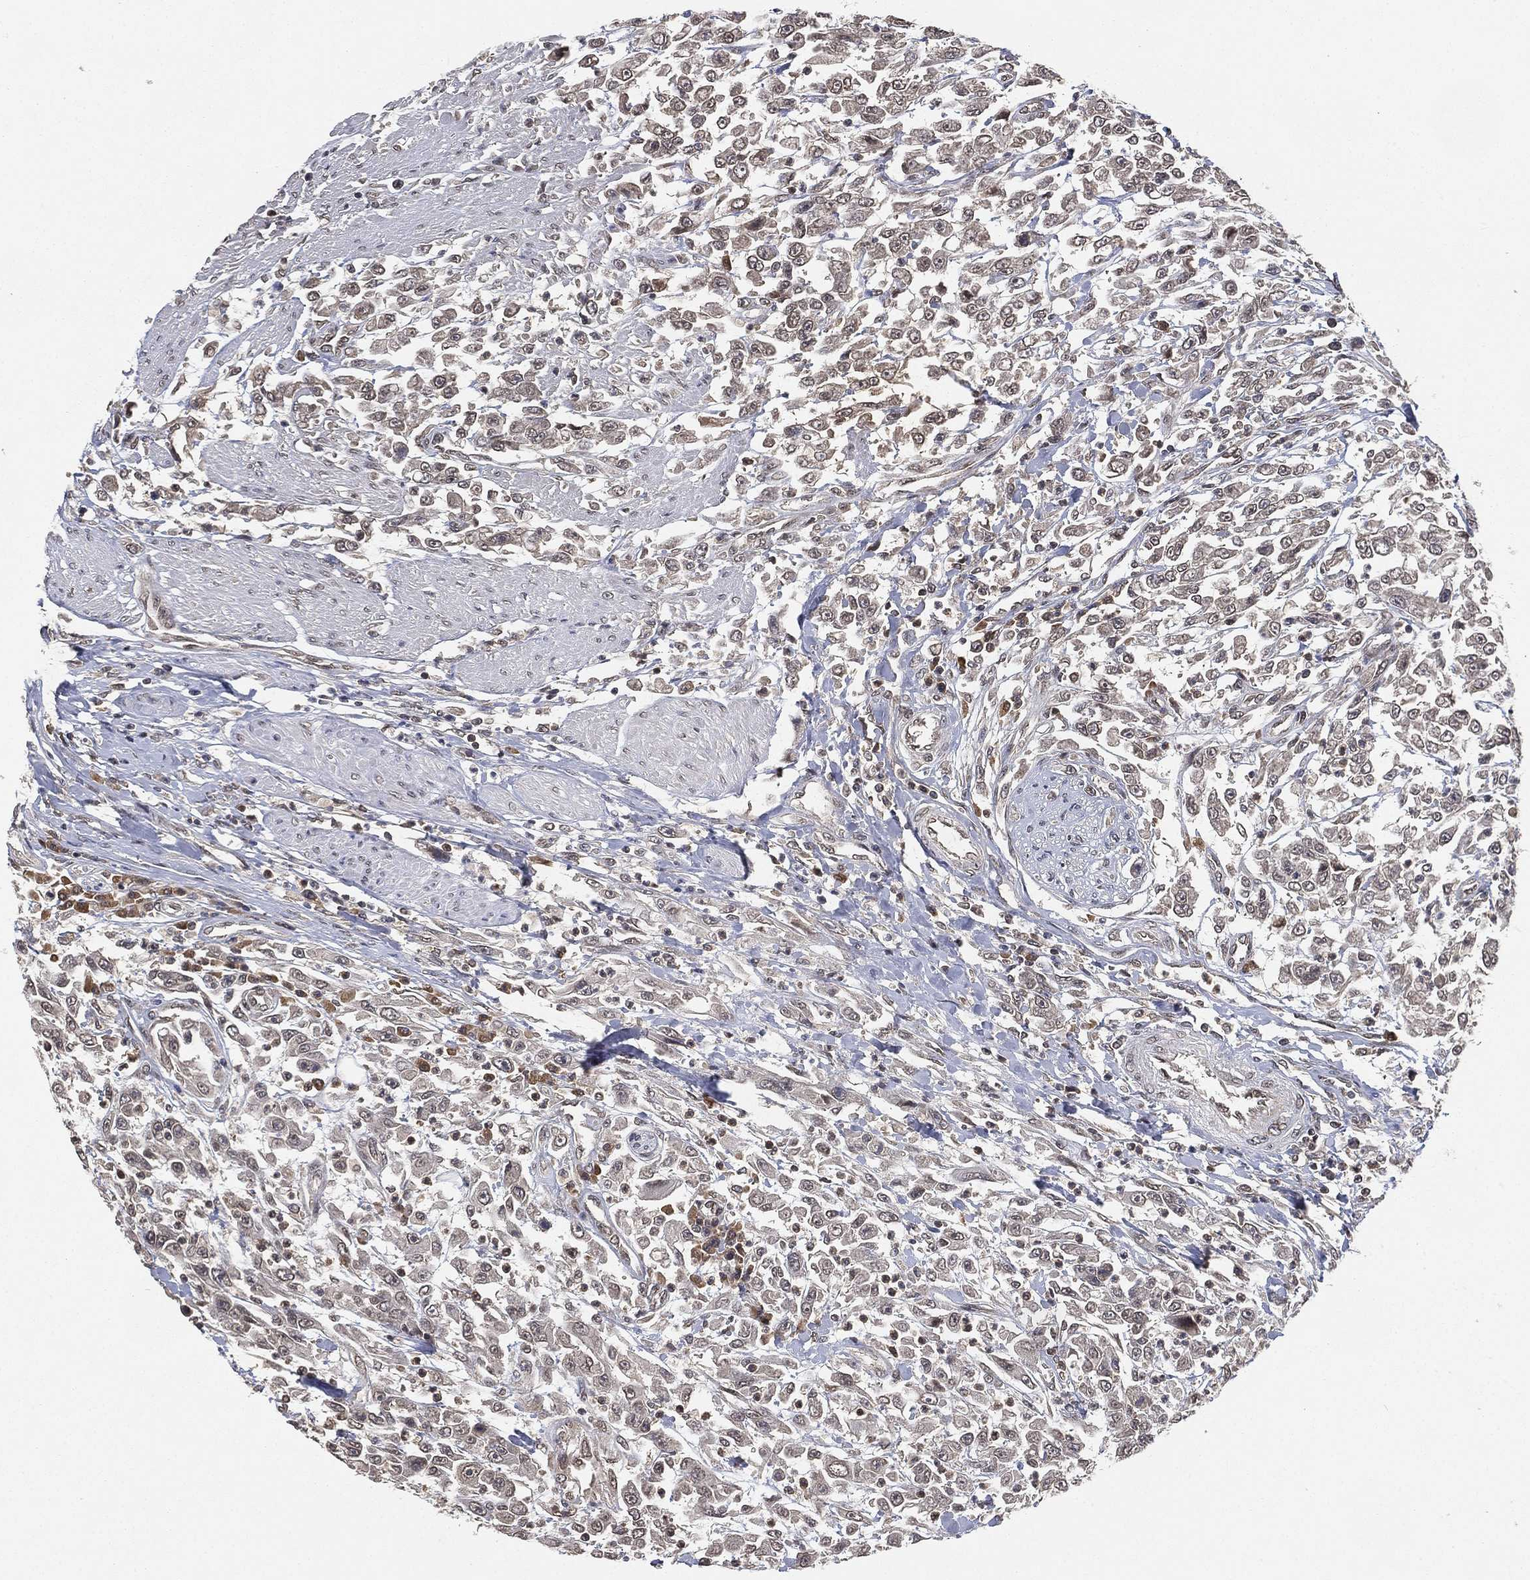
{"staining": {"intensity": "negative", "quantity": "none", "location": "none"}, "tissue": "urothelial cancer", "cell_type": "Tumor cells", "image_type": "cancer", "snomed": [{"axis": "morphology", "description": "Urothelial carcinoma, High grade"}, {"axis": "topography", "description": "Urinary bladder"}], "caption": "This is a histopathology image of IHC staining of urothelial cancer, which shows no staining in tumor cells. Brightfield microscopy of immunohistochemistry stained with DAB (brown) and hematoxylin (blue), captured at high magnification.", "gene": "UBA5", "patient": {"sex": "male", "age": 46}}